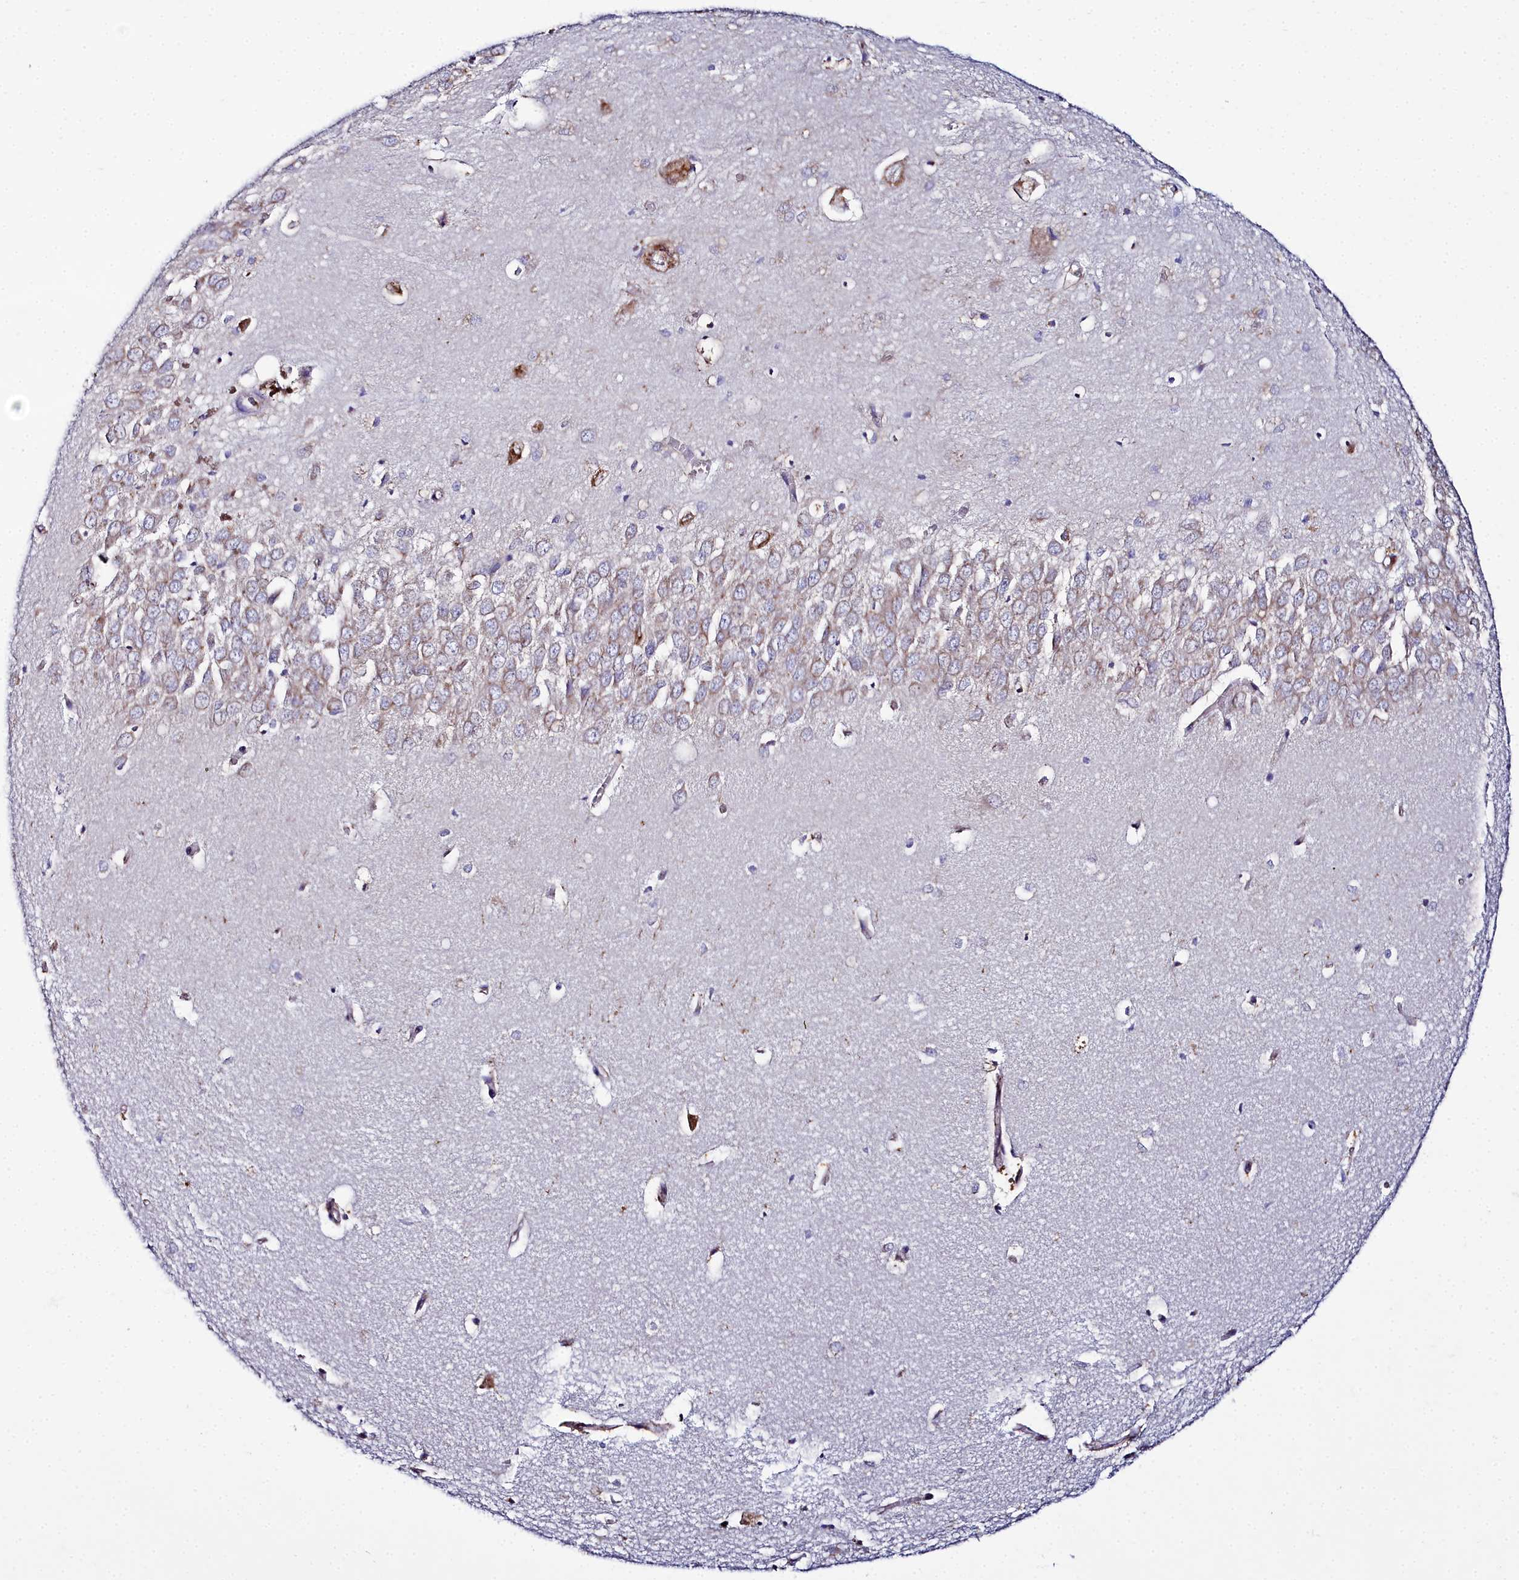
{"staining": {"intensity": "moderate", "quantity": "<25%", "location": "cytoplasmic/membranous"}, "tissue": "hippocampus", "cell_type": "Glial cells", "image_type": "normal", "snomed": [{"axis": "morphology", "description": "Normal tissue, NOS"}, {"axis": "topography", "description": "Hippocampus"}], "caption": "A brown stain labels moderate cytoplasmic/membranous expression of a protein in glial cells of unremarkable hippocampus. The staining was performed using DAB, with brown indicating positive protein expression. Nuclei are stained blue with hematoxylin.", "gene": "ELAPOR2", "patient": {"sex": "female", "age": 64}}